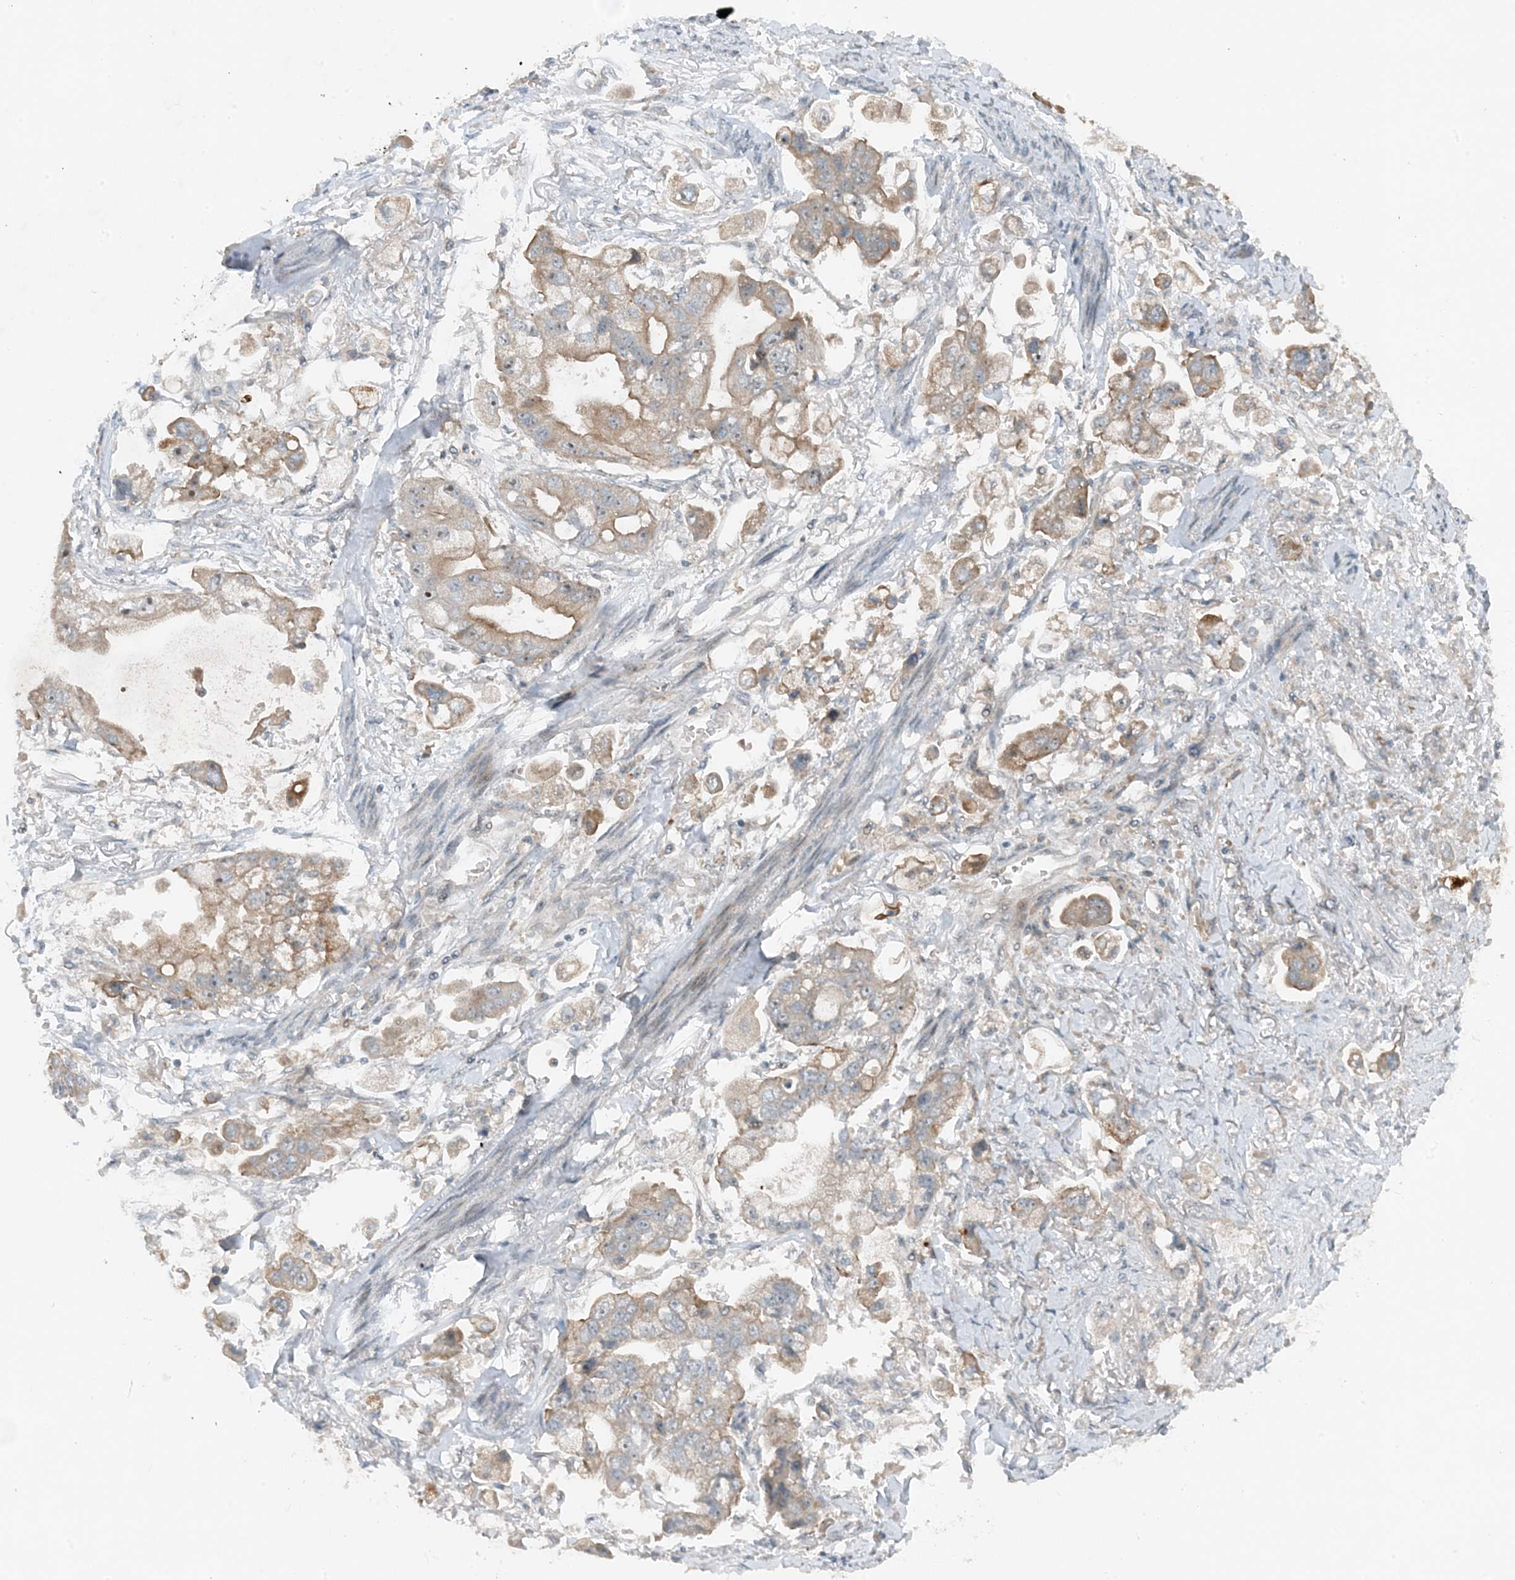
{"staining": {"intensity": "weak", "quantity": "25%-75%", "location": "cytoplasmic/membranous"}, "tissue": "stomach cancer", "cell_type": "Tumor cells", "image_type": "cancer", "snomed": [{"axis": "morphology", "description": "Adenocarcinoma, NOS"}, {"axis": "topography", "description": "Stomach"}], "caption": "This histopathology image demonstrates immunohistochemistry (IHC) staining of stomach cancer, with low weak cytoplasmic/membranous staining in about 25%-75% of tumor cells.", "gene": "MITD1", "patient": {"sex": "male", "age": 62}}